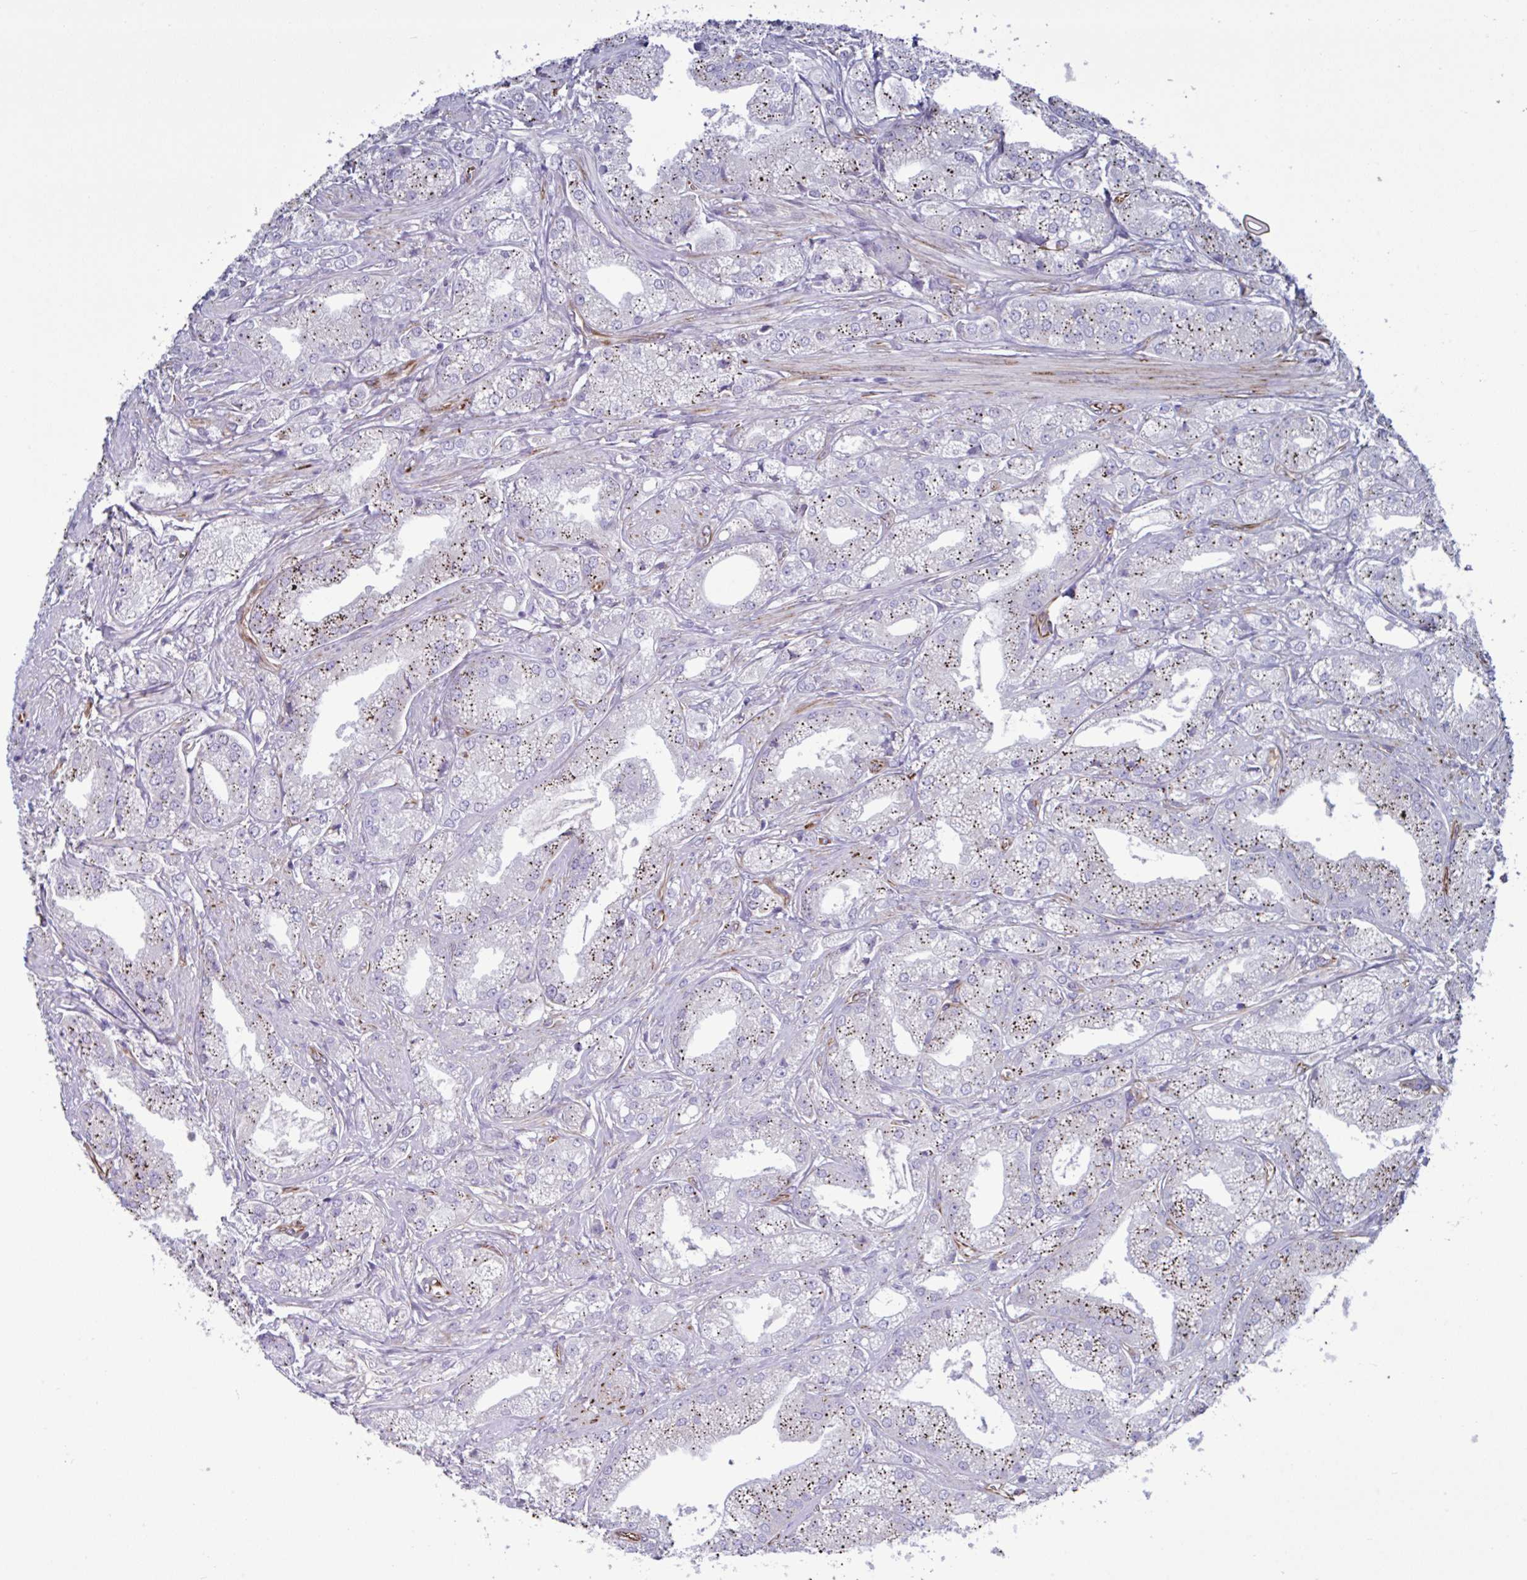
{"staining": {"intensity": "strong", "quantity": "25%-75%", "location": "cytoplasmic/membranous"}, "tissue": "prostate cancer", "cell_type": "Tumor cells", "image_type": "cancer", "snomed": [{"axis": "morphology", "description": "Adenocarcinoma, High grade"}, {"axis": "topography", "description": "Prostate"}], "caption": "Immunohistochemistry (IHC) micrograph of human high-grade adenocarcinoma (prostate) stained for a protein (brown), which shows high levels of strong cytoplasmic/membranous staining in approximately 25%-75% of tumor cells.", "gene": "TMEM86B", "patient": {"sex": "male", "age": 61}}